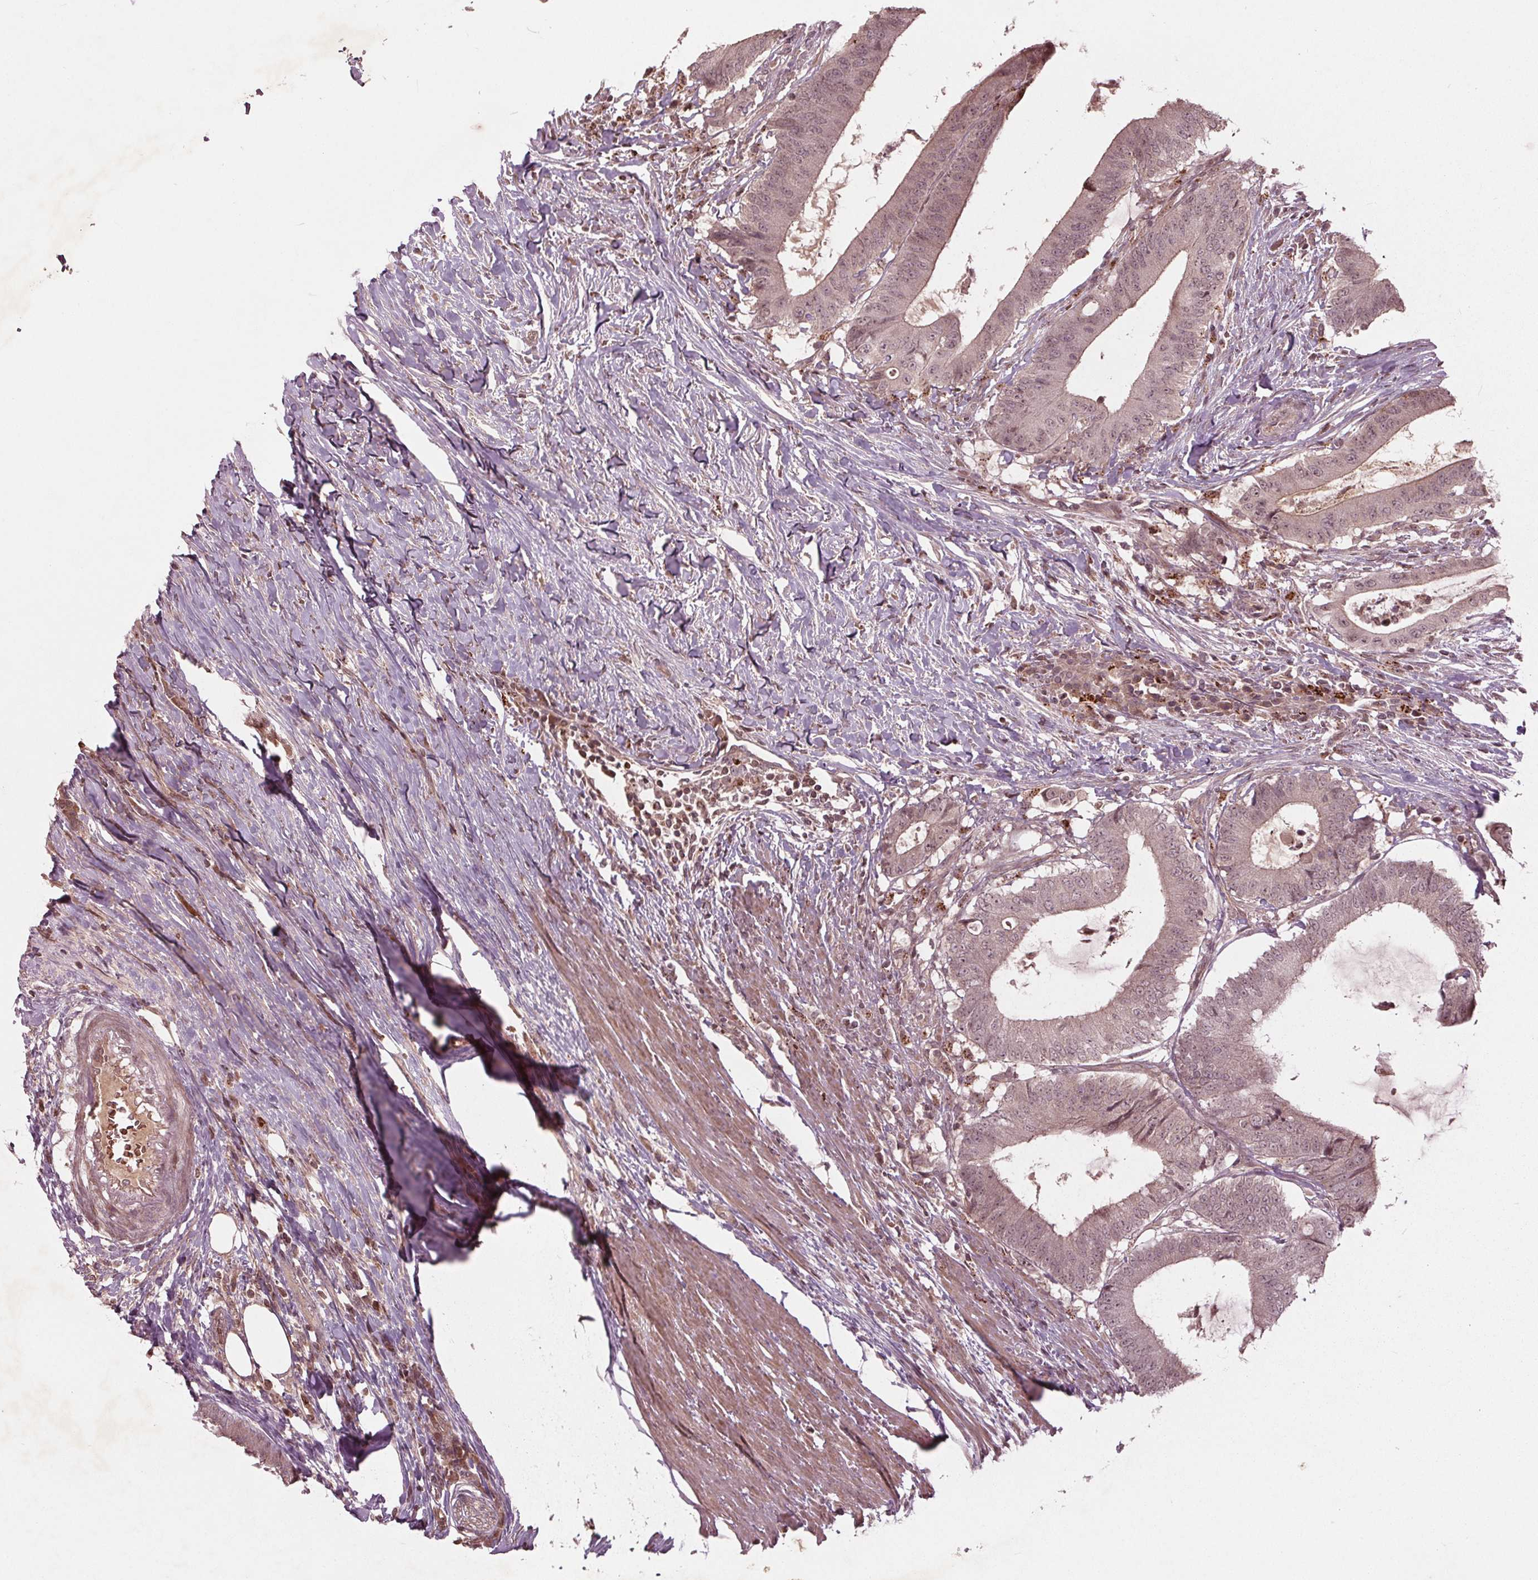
{"staining": {"intensity": "negative", "quantity": "none", "location": "none"}, "tissue": "colorectal cancer", "cell_type": "Tumor cells", "image_type": "cancer", "snomed": [{"axis": "morphology", "description": "Adenocarcinoma, NOS"}, {"axis": "topography", "description": "Colon"}], "caption": "Immunohistochemistry histopathology image of neoplastic tissue: human colorectal cancer stained with DAB (3,3'-diaminobenzidine) exhibits no significant protein expression in tumor cells.", "gene": "CDKL4", "patient": {"sex": "female", "age": 43}}